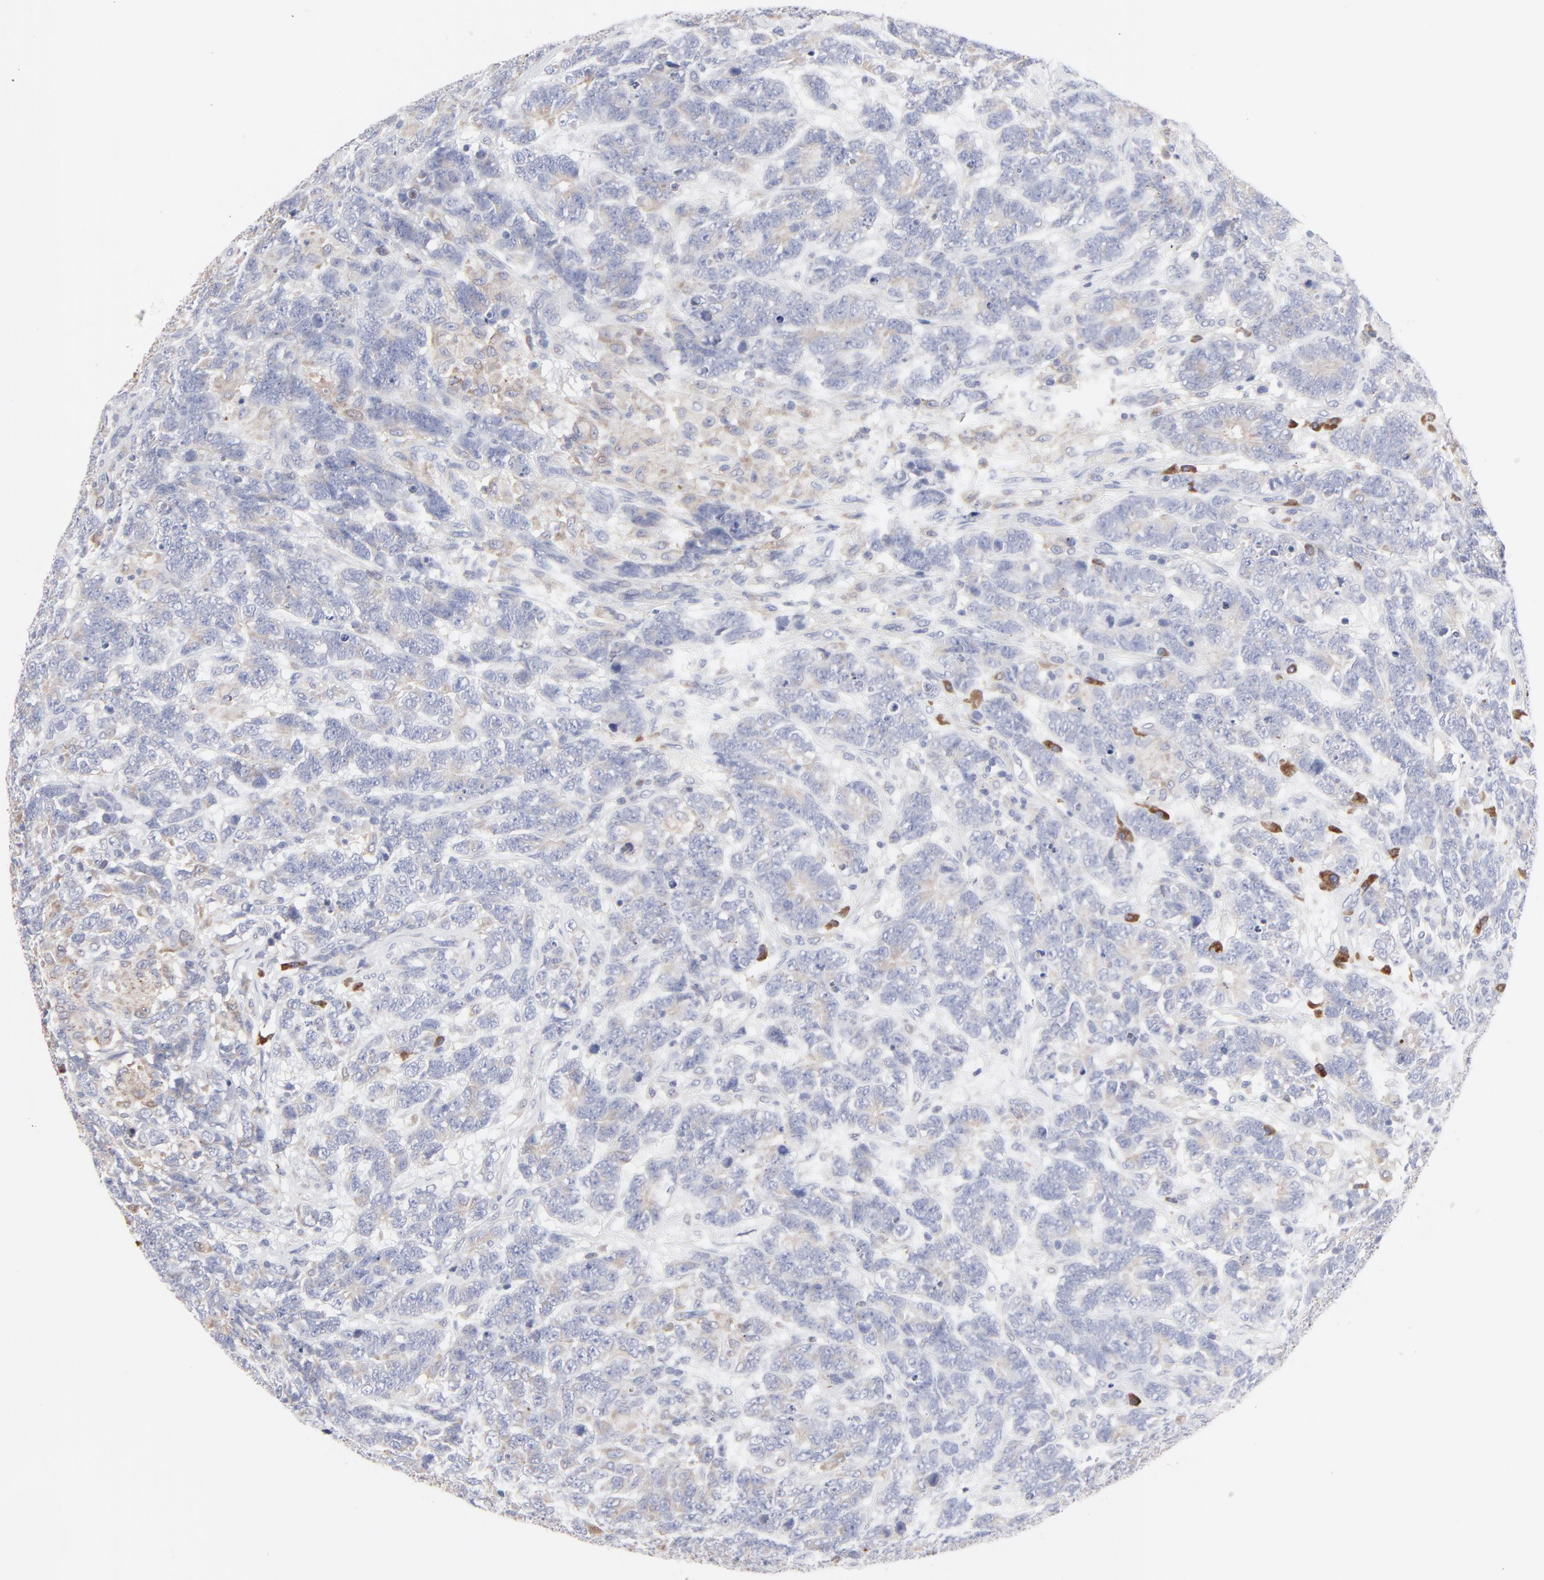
{"staining": {"intensity": "negative", "quantity": "none", "location": "none"}, "tissue": "testis cancer", "cell_type": "Tumor cells", "image_type": "cancer", "snomed": [{"axis": "morphology", "description": "Carcinoma, Embryonal, NOS"}, {"axis": "topography", "description": "Testis"}], "caption": "Testis cancer was stained to show a protein in brown. There is no significant positivity in tumor cells.", "gene": "TRIM22", "patient": {"sex": "male", "age": 26}}